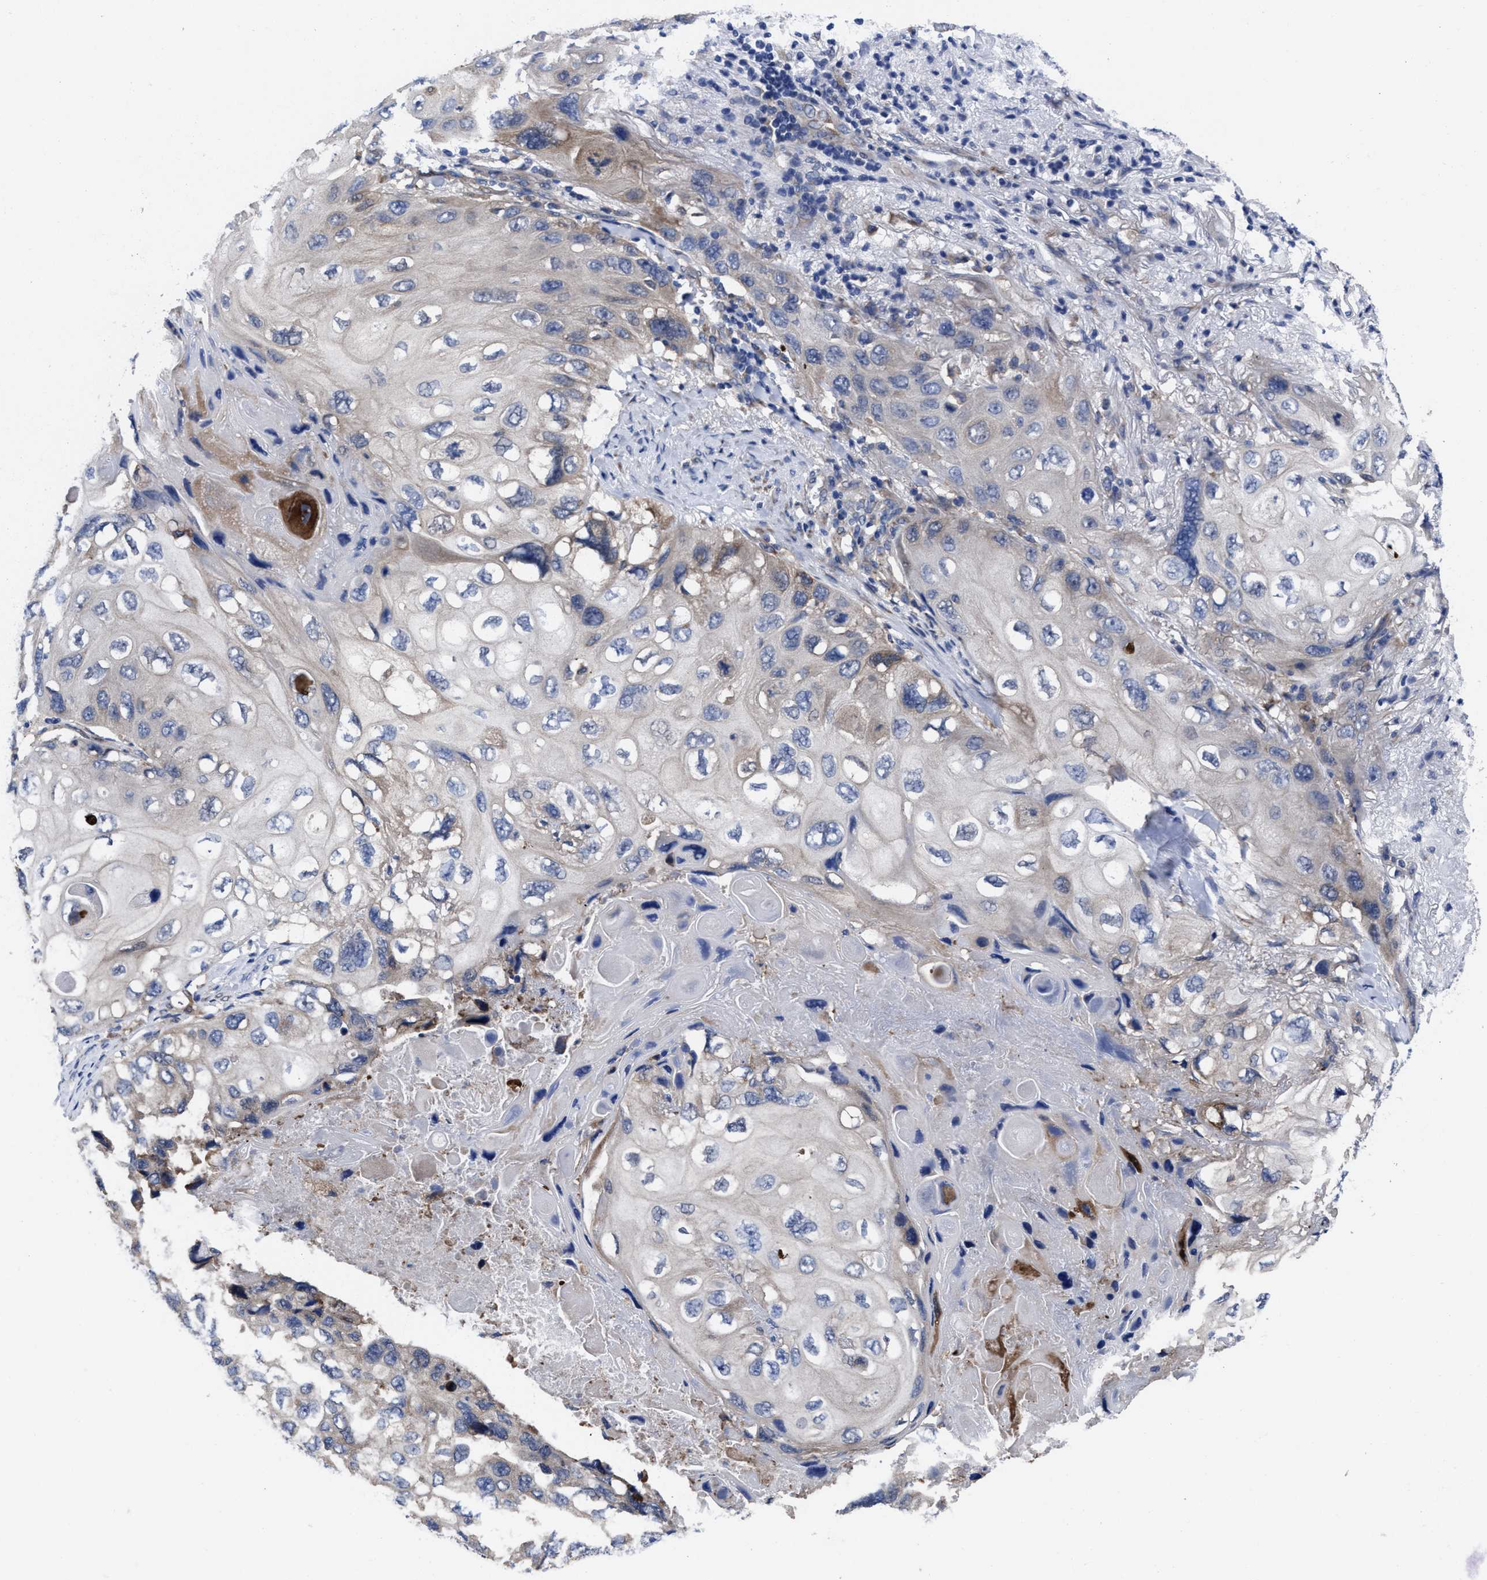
{"staining": {"intensity": "weak", "quantity": "25%-75%", "location": "cytoplasmic/membranous"}, "tissue": "lung cancer", "cell_type": "Tumor cells", "image_type": "cancer", "snomed": [{"axis": "morphology", "description": "Squamous cell carcinoma, NOS"}, {"axis": "topography", "description": "Lung"}], "caption": "A histopathology image showing weak cytoplasmic/membranous expression in about 25%-75% of tumor cells in lung cancer, as visualized by brown immunohistochemical staining.", "gene": "TXNDC17", "patient": {"sex": "female", "age": 73}}